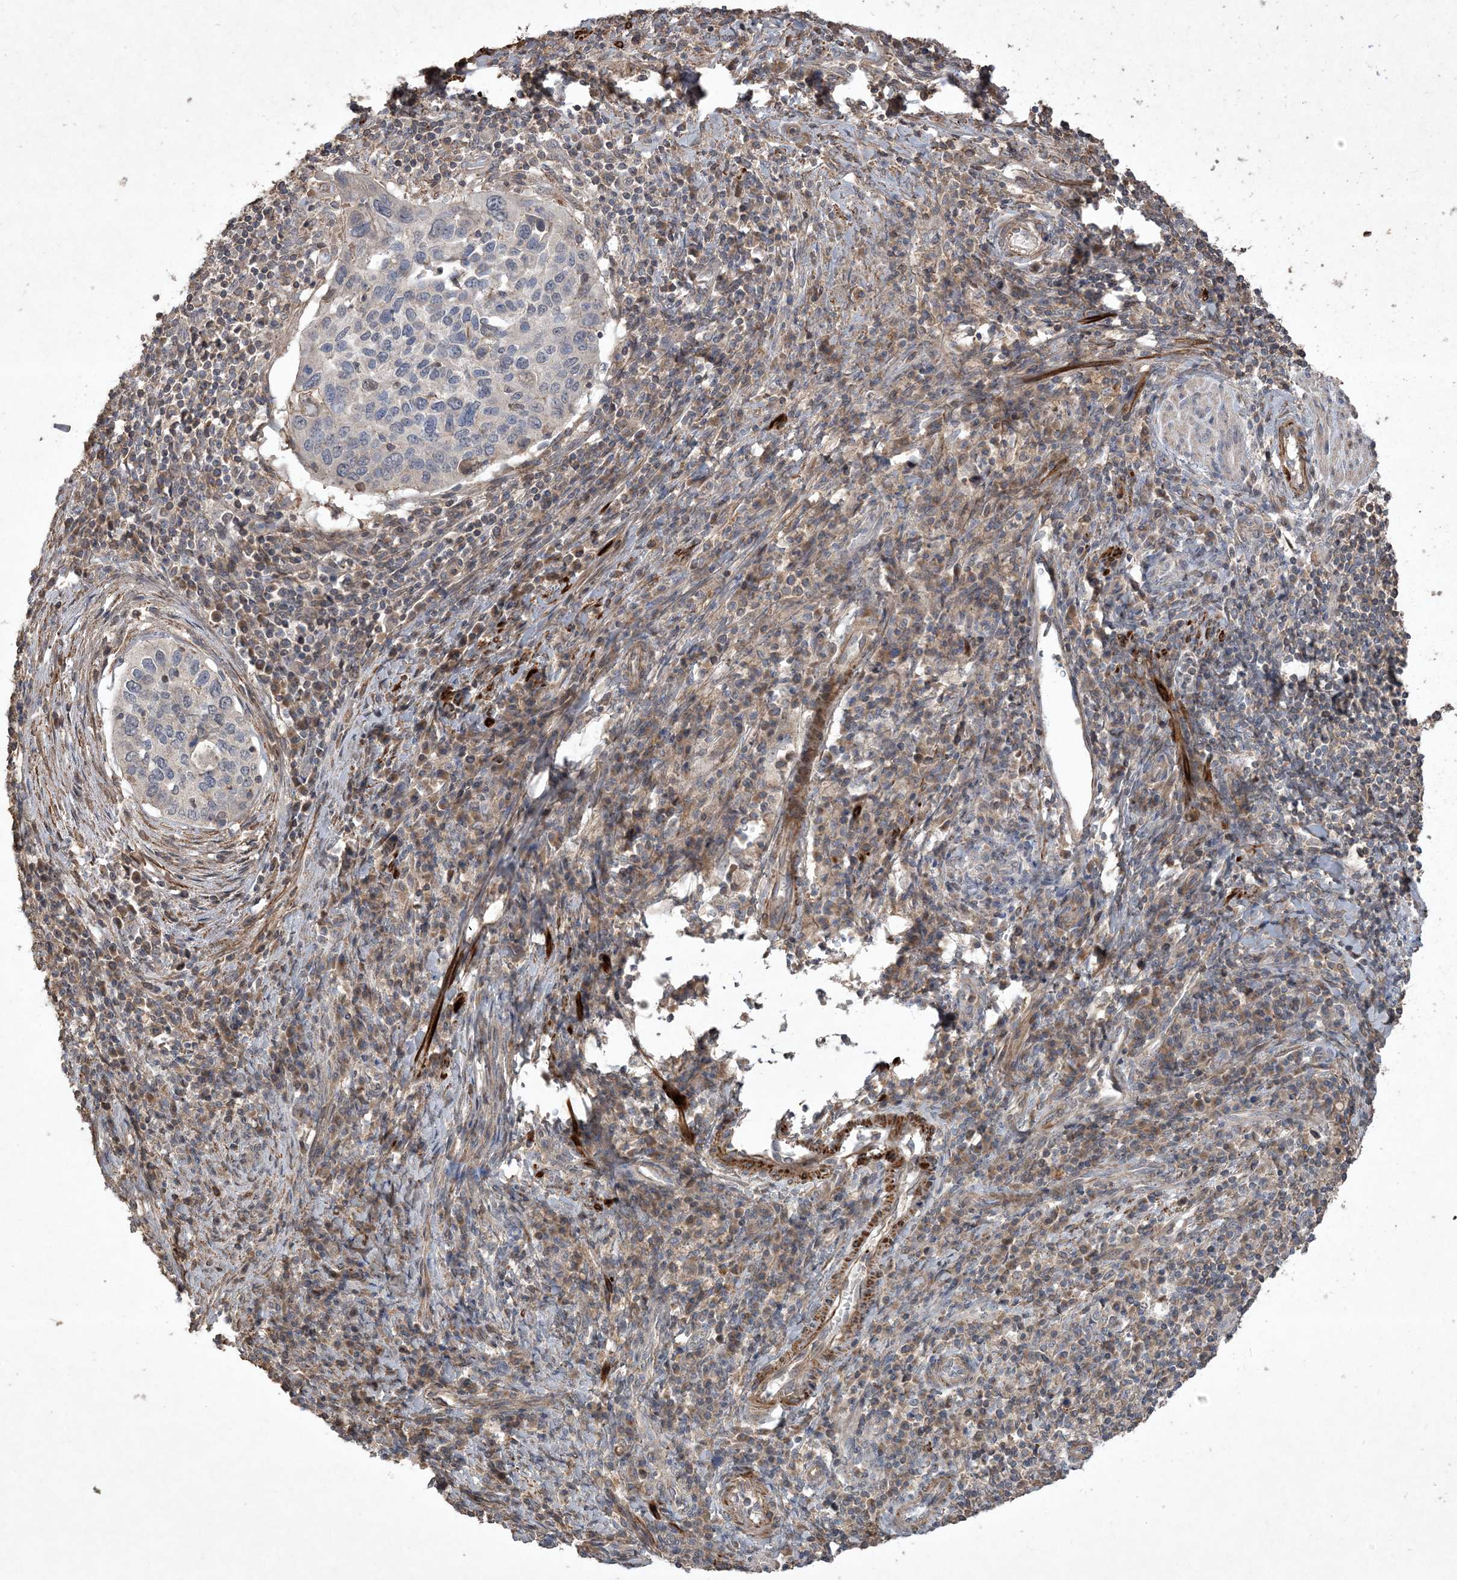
{"staining": {"intensity": "negative", "quantity": "none", "location": "none"}, "tissue": "cervical cancer", "cell_type": "Tumor cells", "image_type": "cancer", "snomed": [{"axis": "morphology", "description": "Squamous cell carcinoma, NOS"}, {"axis": "topography", "description": "Cervix"}], "caption": "The micrograph reveals no staining of tumor cells in squamous cell carcinoma (cervical).", "gene": "PRRT3", "patient": {"sex": "female", "age": 38}}